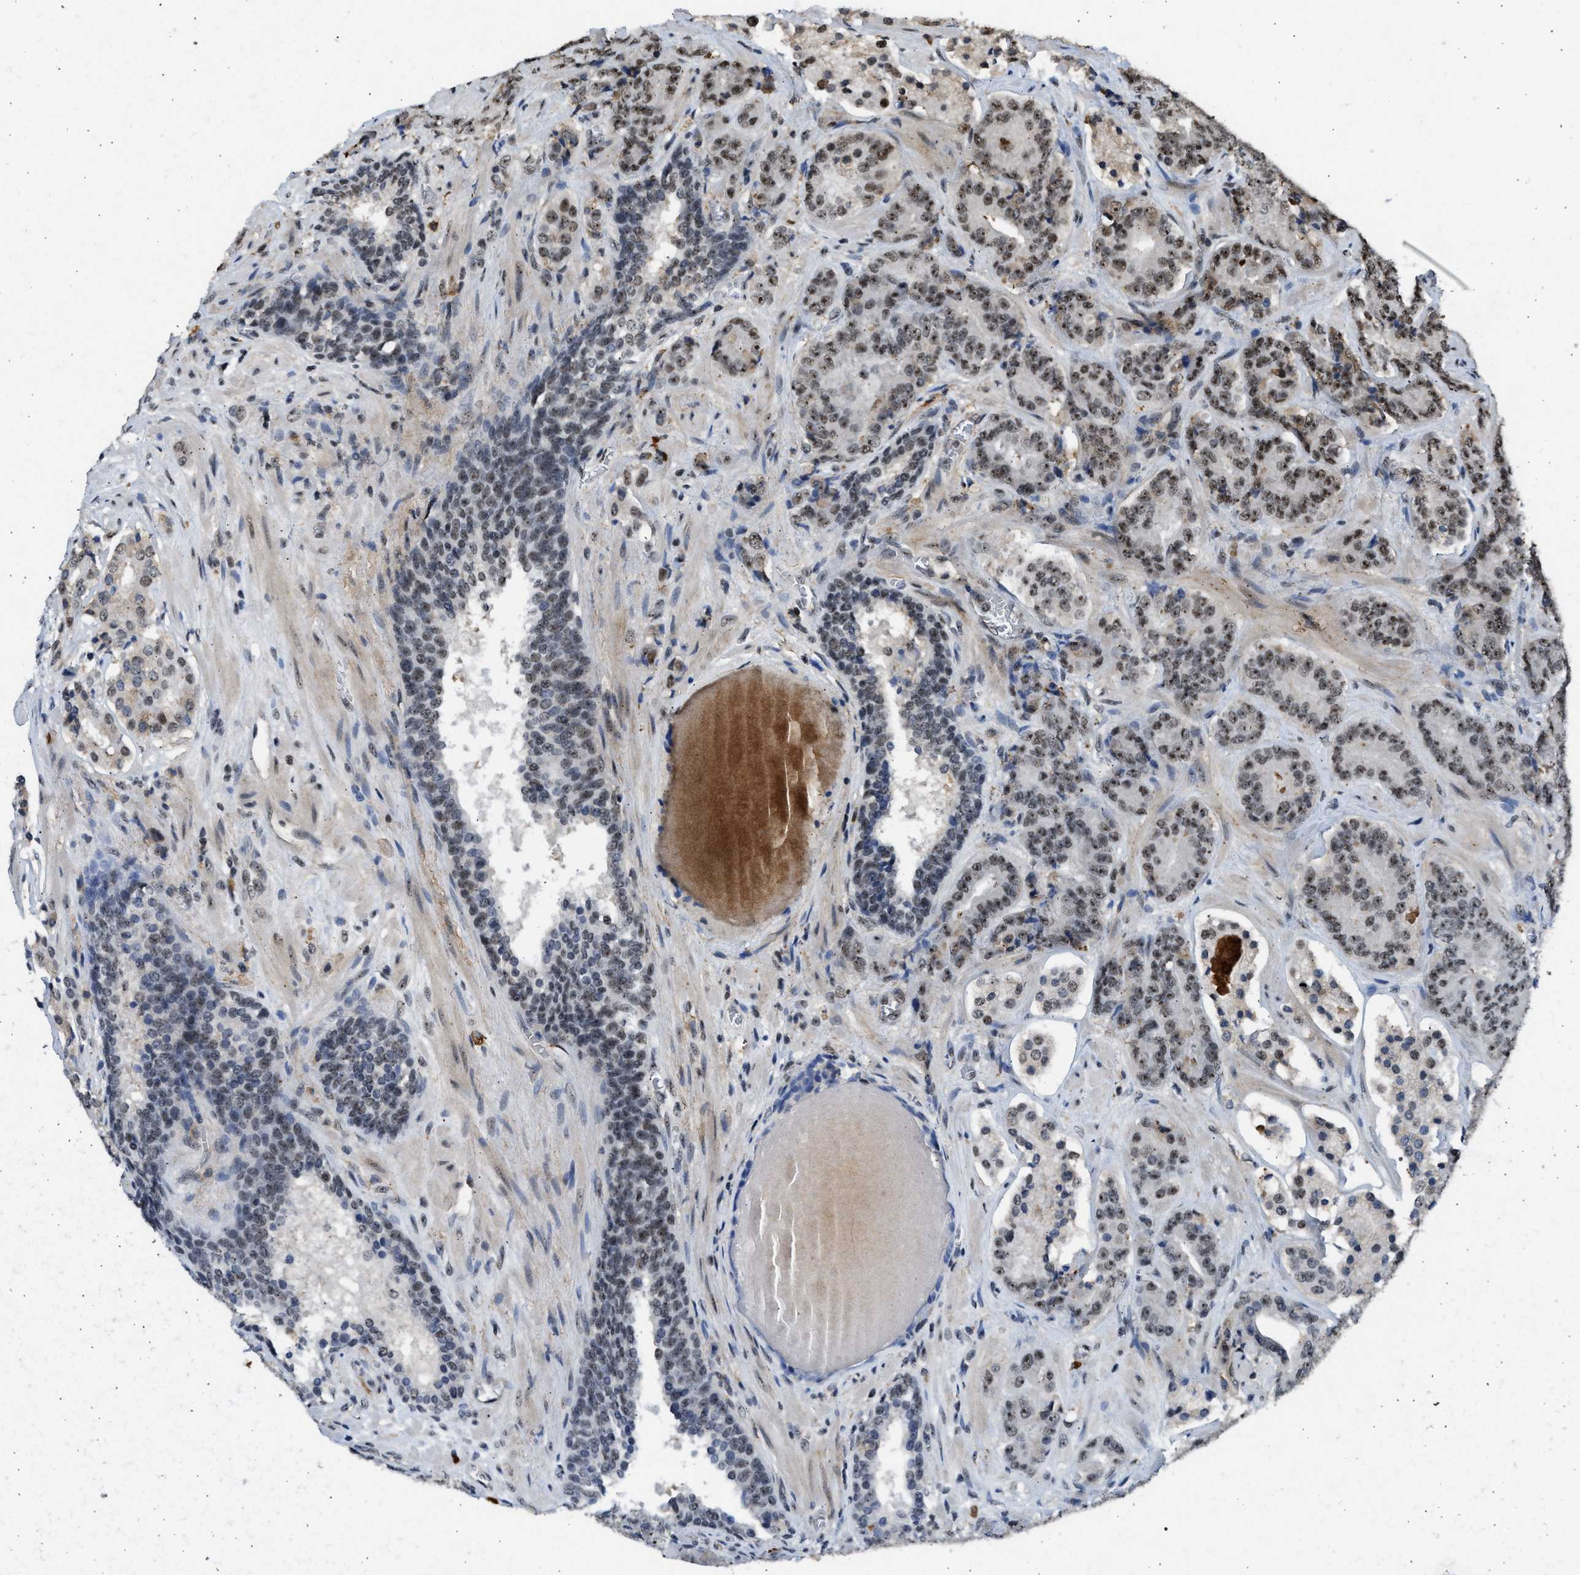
{"staining": {"intensity": "moderate", "quantity": ">75%", "location": "nuclear"}, "tissue": "prostate cancer", "cell_type": "Tumor cells", "image_type": "cancer", "snomed": [{"axis": "morphology", "description": "Adenocarcinoma, High grade"}, {"axis": "topography", "description": "Prostate"}], "caption": "Moderate nuclear staining for a protein is identified in about >75% of tumor cells of high-grade adenocarcinoma (prostate) using immunohistochemistry.", "gene": "TFDP2", "patient": {"sex": "male", "age": 60}}